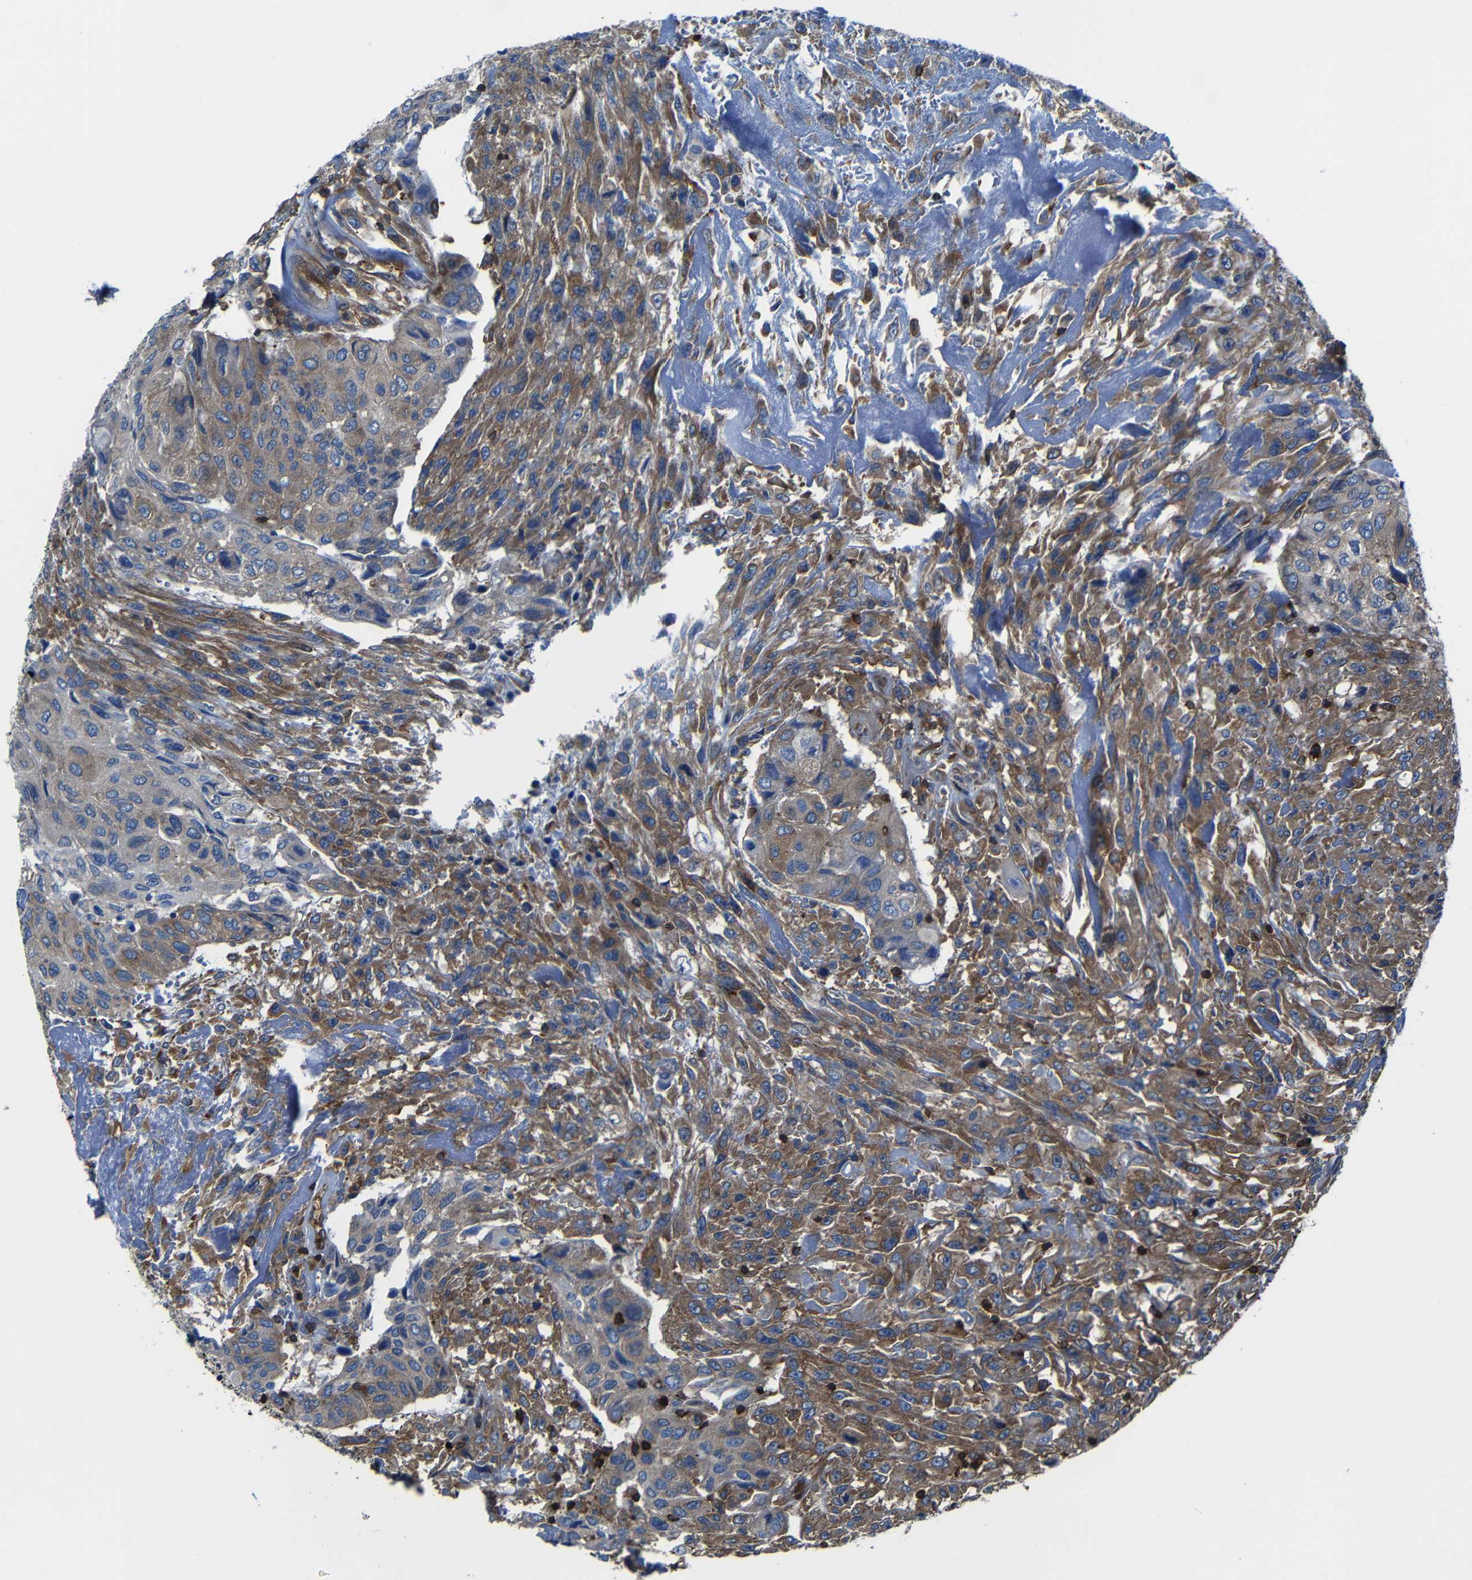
{"staining": {"intensity": "moderate", "quantity": ">75%", "location": "cytoplasmic/membranous"}, "tissue": "urothelial cancer", "cell_type": "Tumor cells", "image_type": "cancer", "snomed": [{"axis": "morphology", "description": "Urothelial carcinoma, High grade"}, {"axis": "topography", "description": "Urinary bladder"}], "caption": "Protein staining exhibits moderate cytoplasmic/membranous expression in about >75% of tumor cells in high-grade urothelial carcinoma.", "gene": "ARHGEF1", "patient": {"sex": "male", "age": 66}}